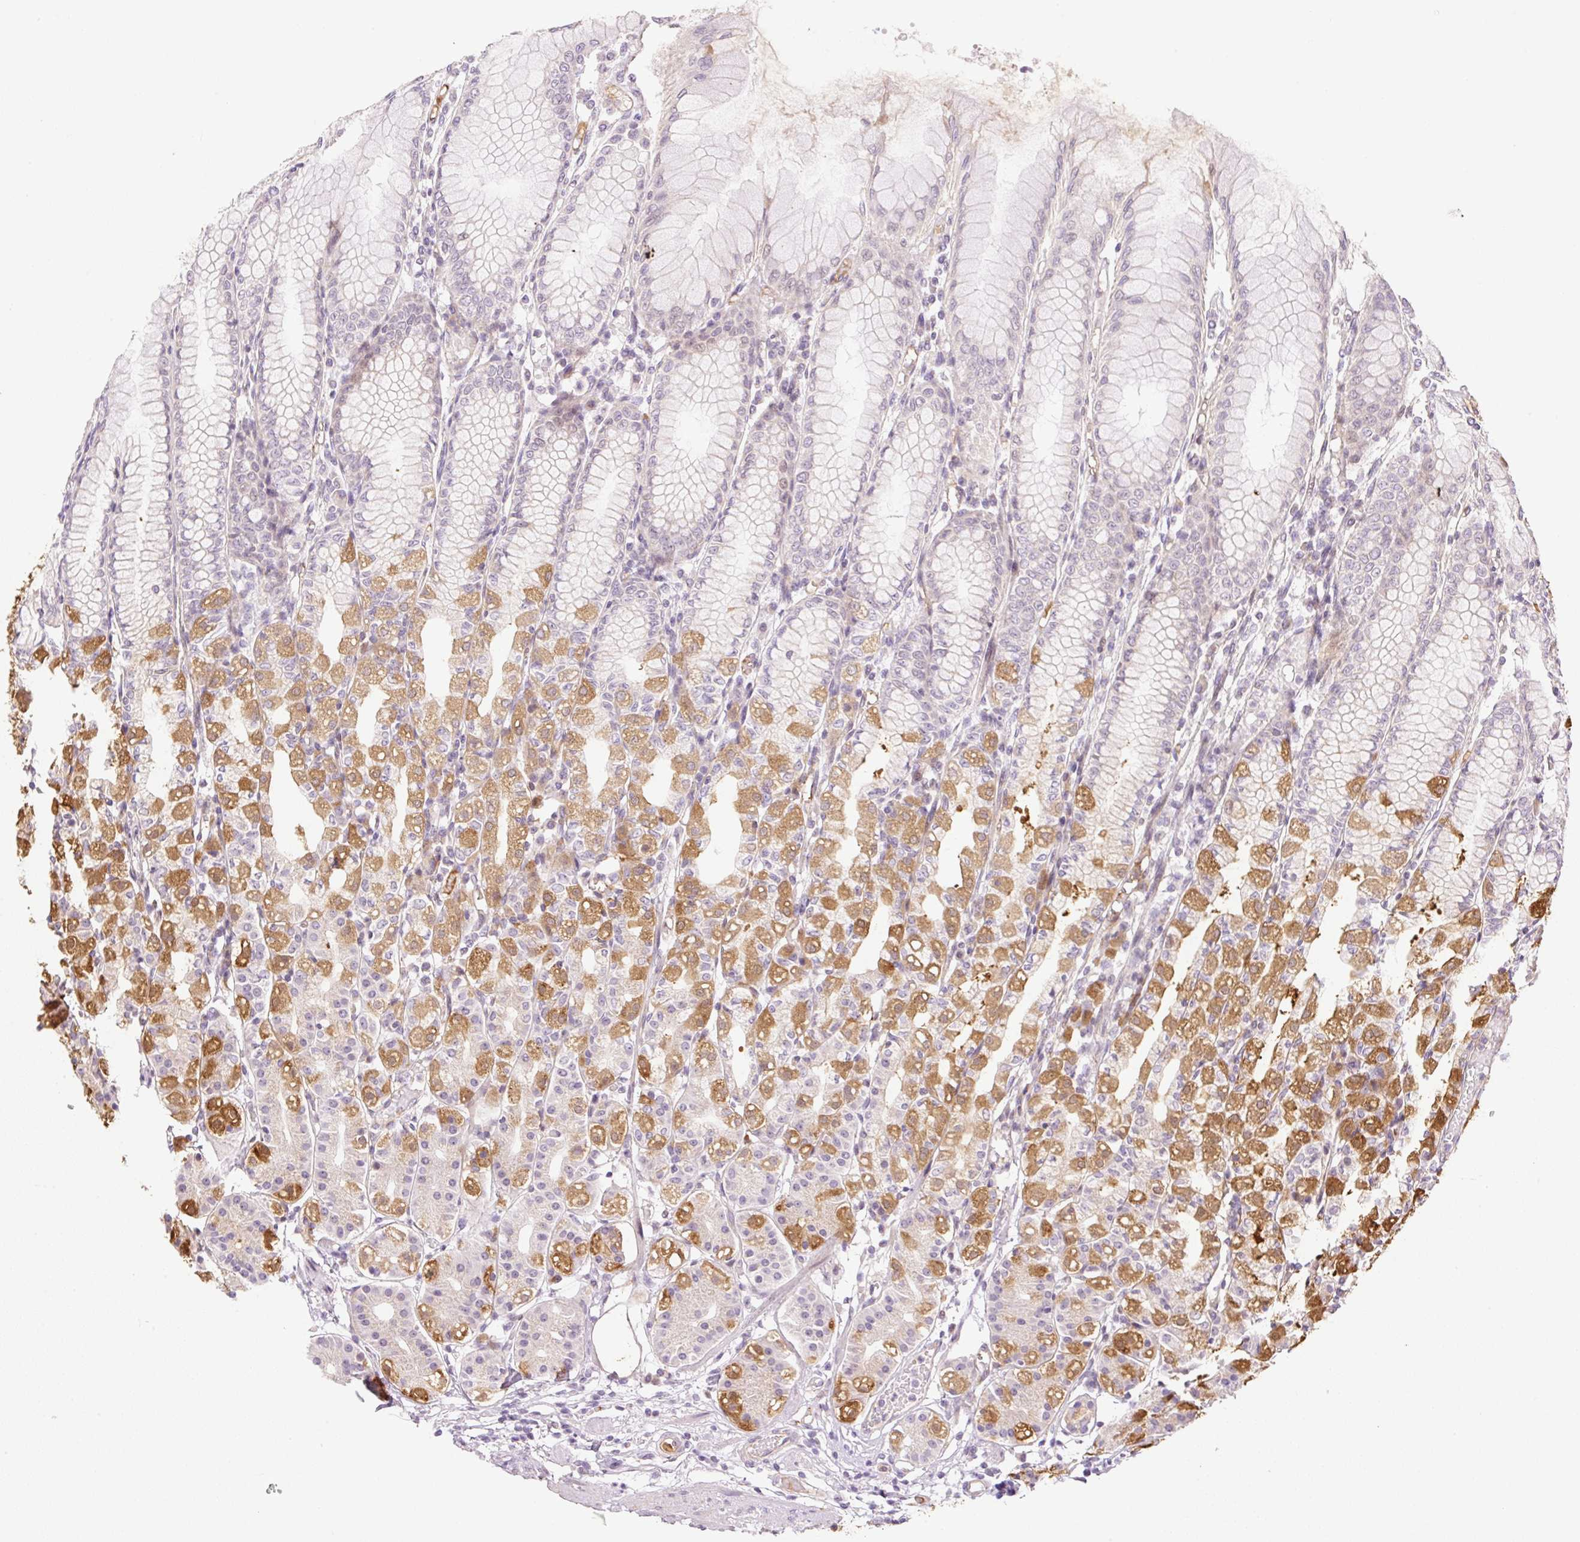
{"staining": {"intensity": "strong", "quantity": "25%-75%", "location": "cytoplasmic/membranous"}, "tissue": "stomach", "cell_type": "Glandular cells", "image_type": "normal", "snomed": [{"axis": "morphology", "description": "Normal tissue, NOS"}, {"axis": "topography", "description": "Stomach"}], "caption": "Glandular cells display strong cytoplasmic/membranous expression in about 25%-75% of cells in benign stomach. (DAB = brown stain, brightfield microscopy at high magnification).", "gene": "ZNF394", "patient": {"sex": "female", "age": 57}}